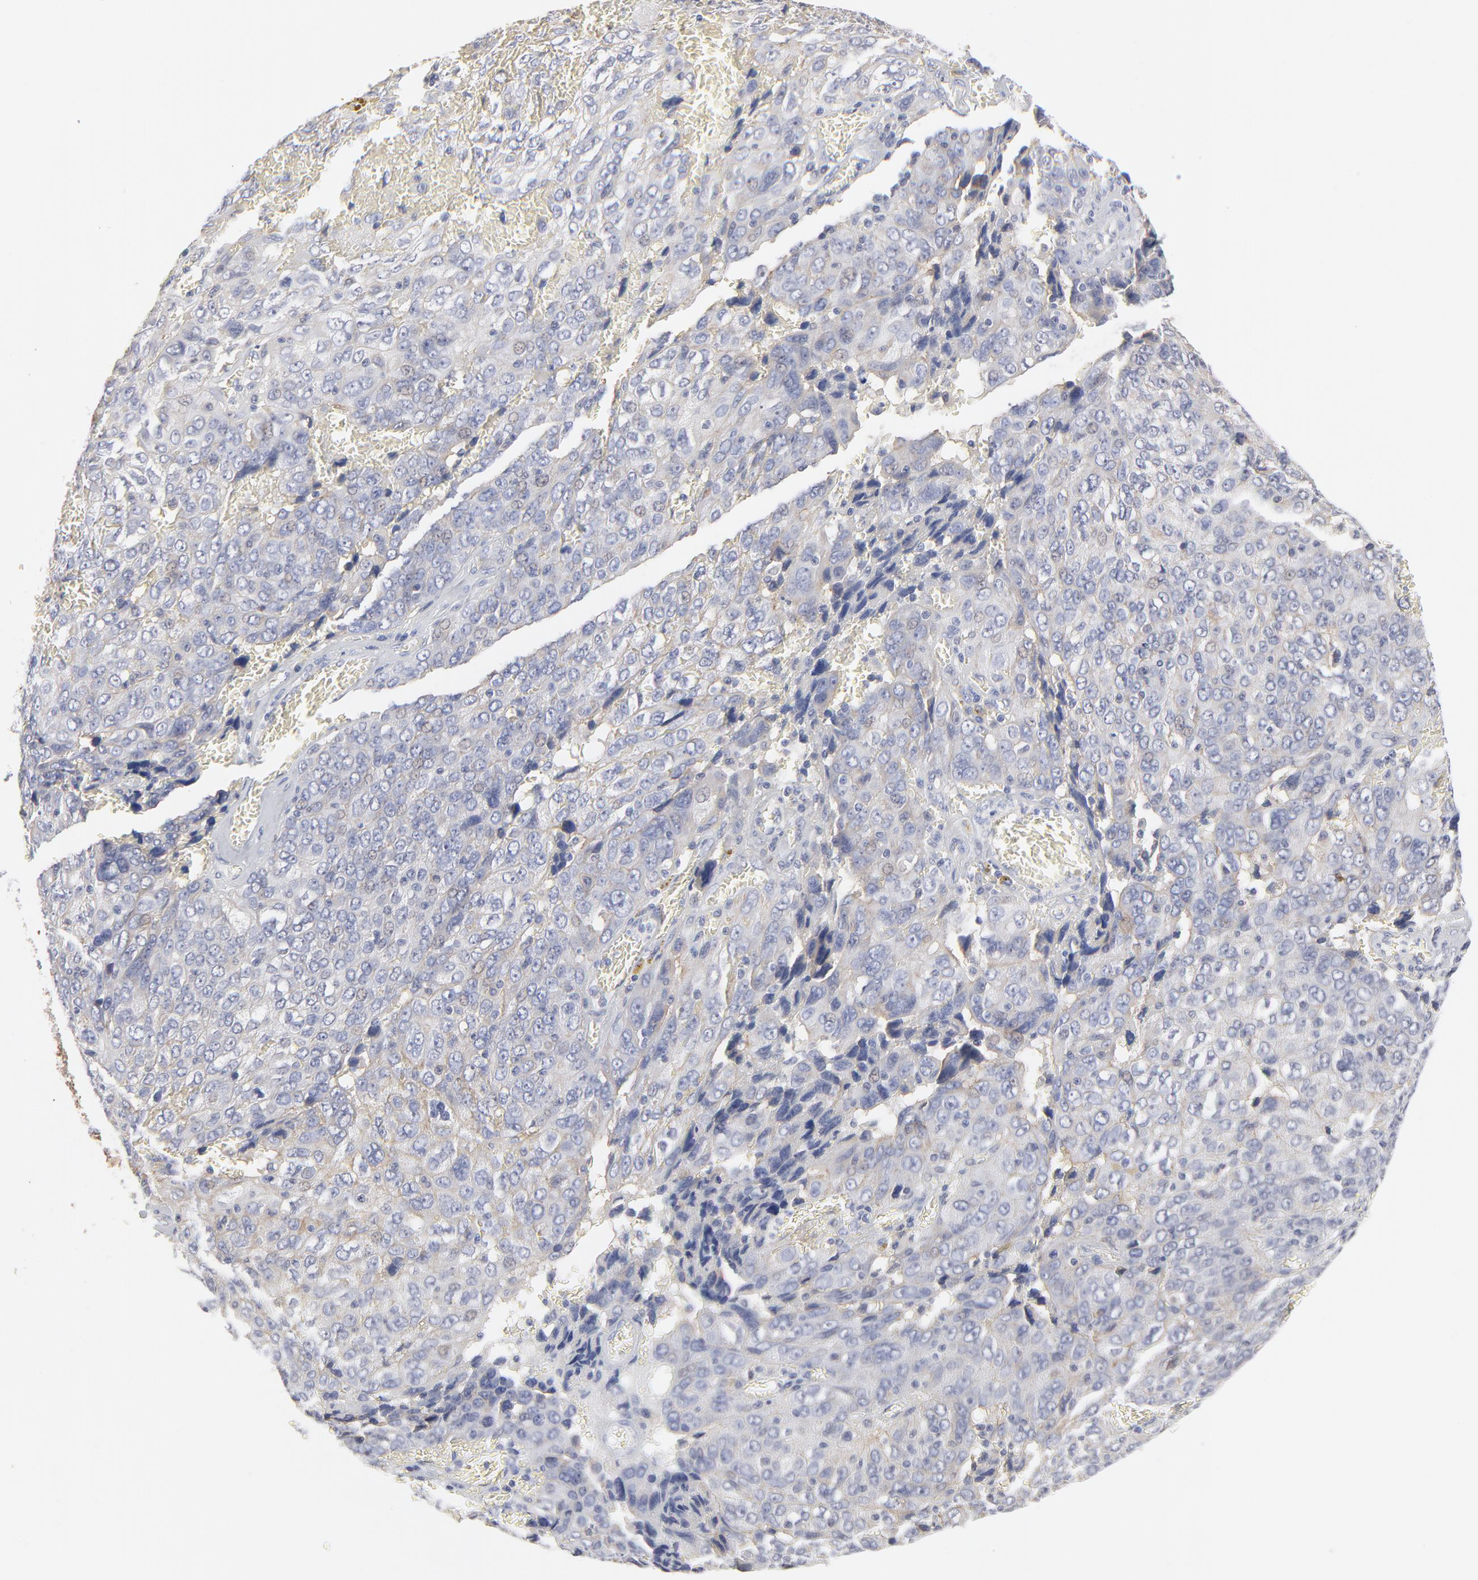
{"staining": {"intensity": "moderate", "quantity": "25%-75%", "location": "cytoplasmic/membranous"}, "tissue": "ovarian cancer", "cell_type": "Tumor cells", "image_type": "cancer", "snomed": [{"axis": "morphology", "description": "Carcinoma, endometroid"}, {"axis": "topography", "description": "Ovary"}], "caption": "Protein expression by immunohistochemistry exhibits moderate cytoplasmic/membranous expression in about 25%-75% of tumor cells in endometroid carcinoma (ovarian).", "gene": "SLC16A1", "patient": {"sex": "female", "age": 75}}